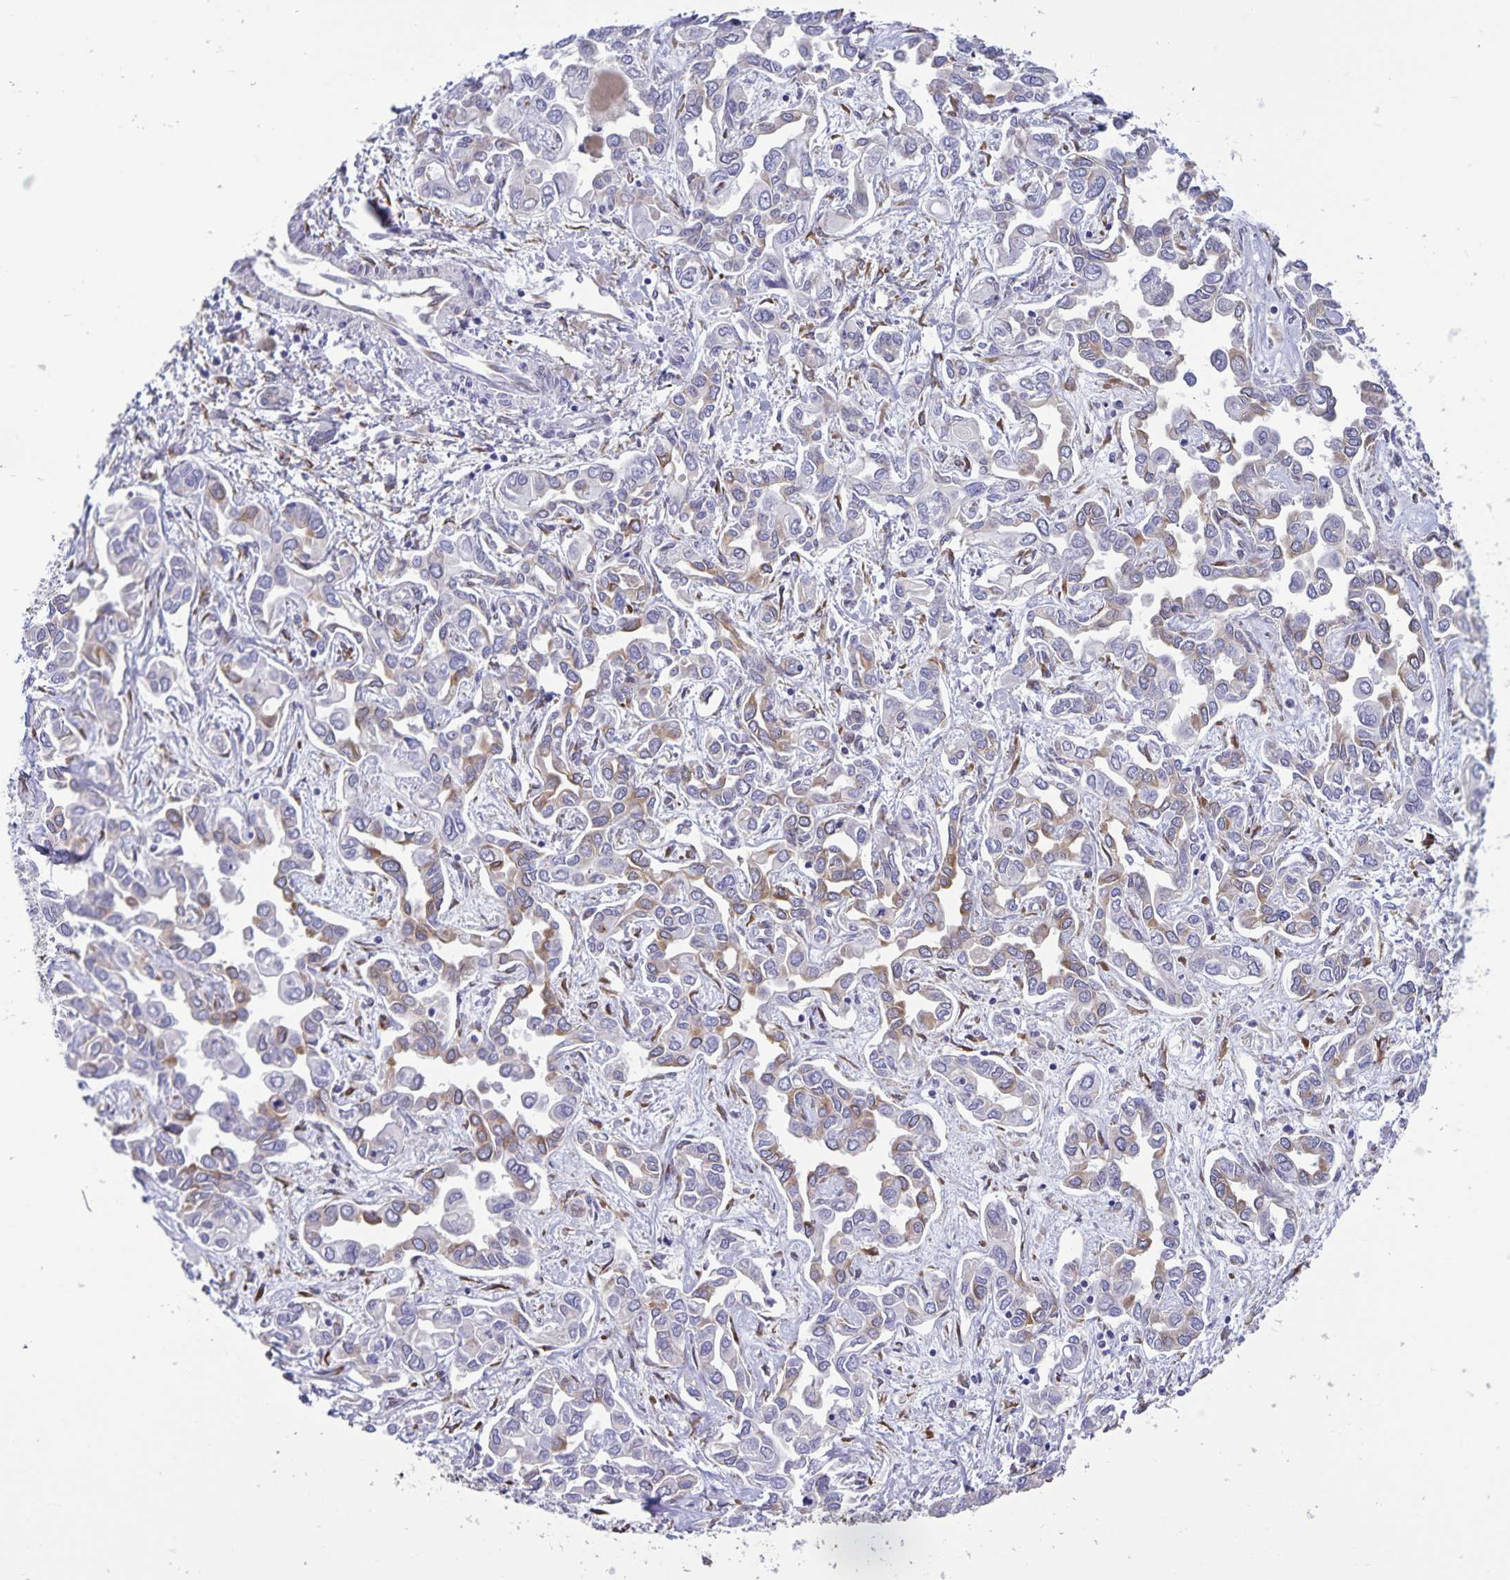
{"staining": {"intensity": "weak", "quantity": "<25%", "location": "cytoplasmic/membranous"}, "tissue": "liver cancer", "cell_type": "Tumor cells", "image_type": "cancer", "snomed": [{"axis": "morphology", "description": "Cholangiocarcinoma"}, {"axis": "topography", "description": "Liver"}], "caption": "Human liver cancer (cholangiocarcinoma) stained for a protein using immunohistochemistry shows no expression in tumor cells.", "gene": "RCN1", "patient": {"sex": "female", "age": 64}}